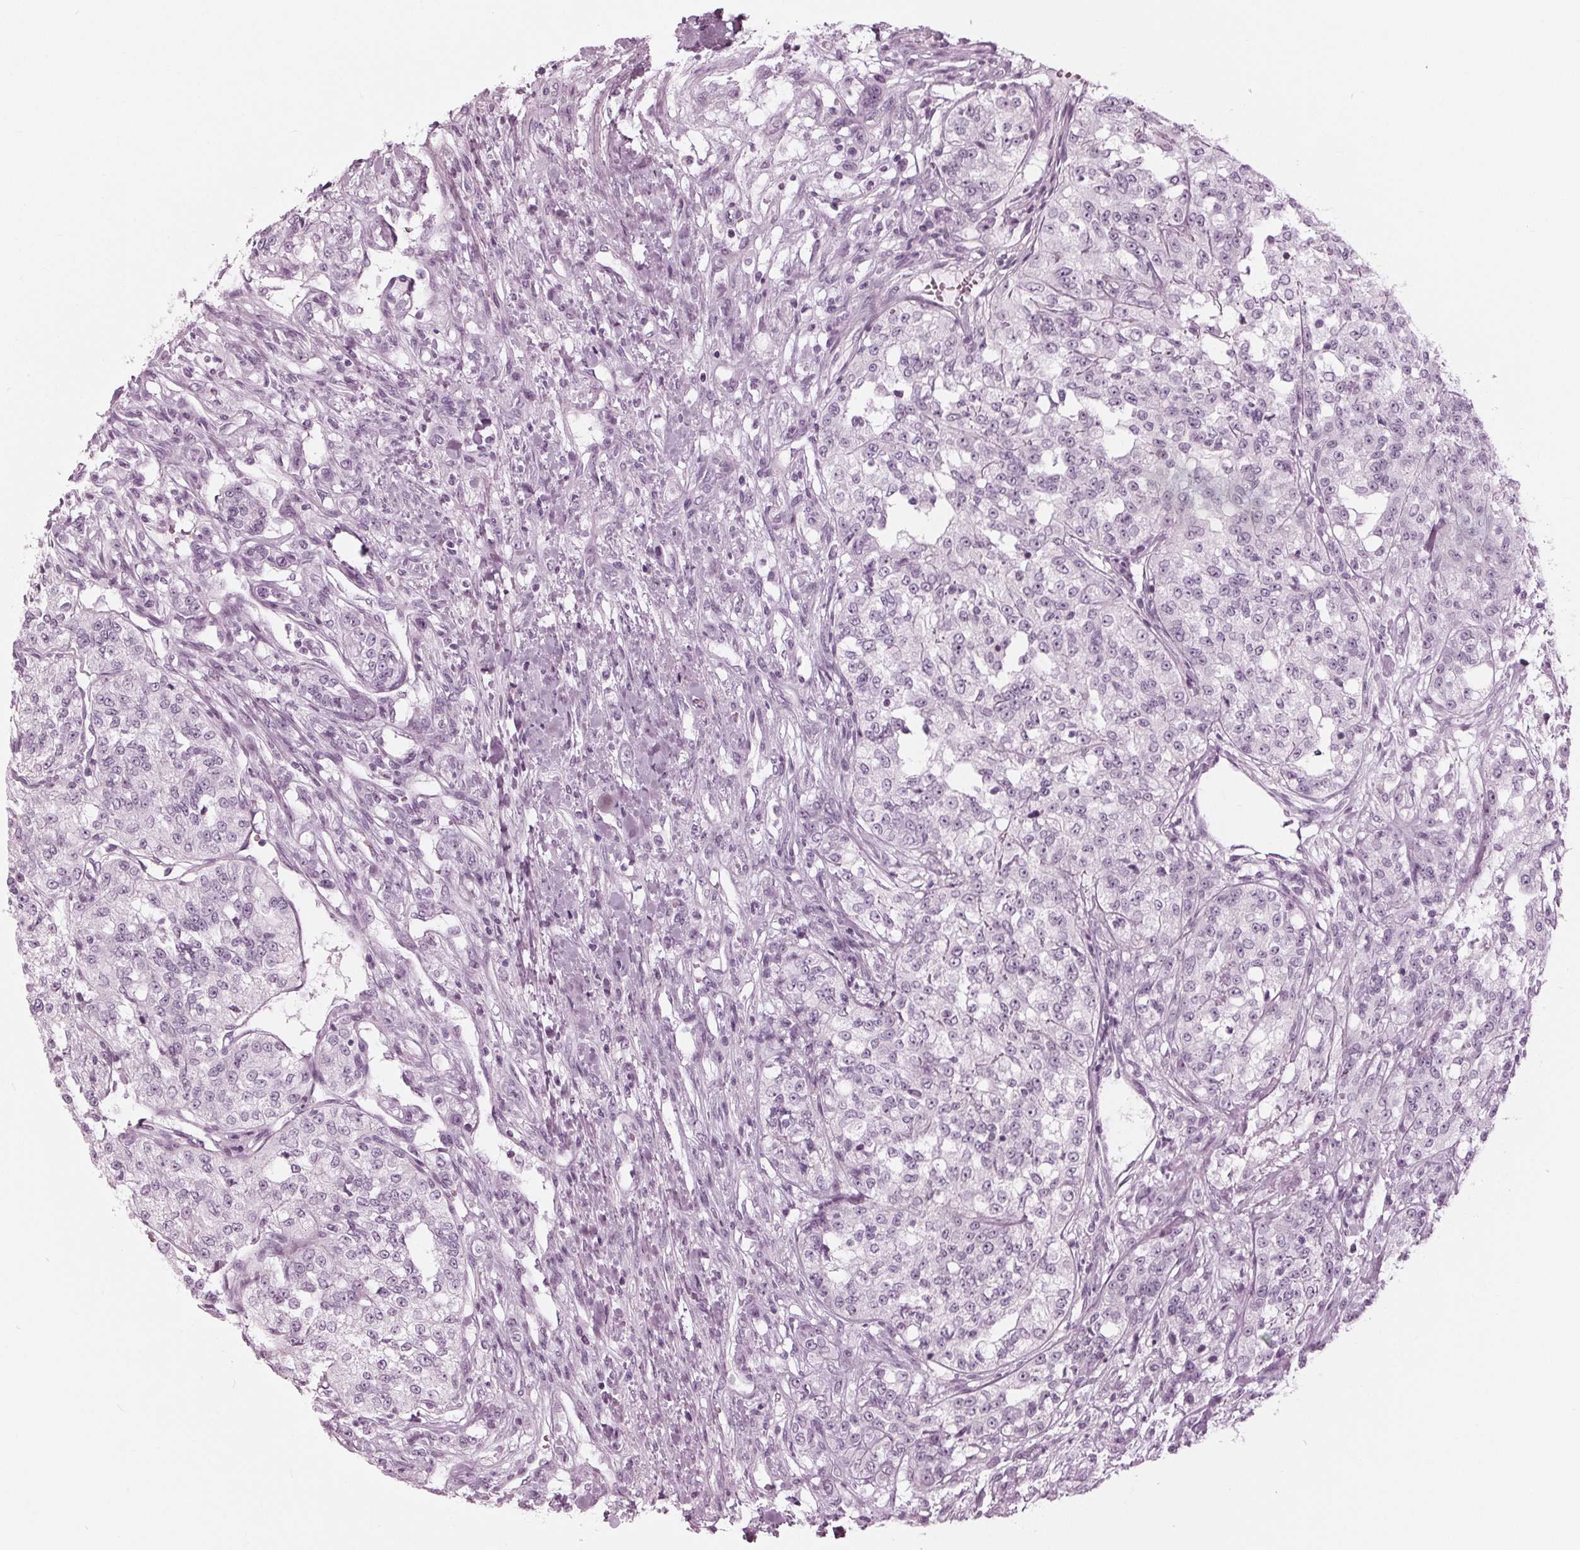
{"staining": {"intensity": "negative", "quantity": "none", "location": "none"}, "tissue": "renal cancer", "cell_type": "Tumor cells", "image_type": "cancer", "snomed": [{"axis": "morphology", "description": "Adenocarcinoma, NOS"}, {"axis": "topography", "description": "Kidney"}], "caption": "Immunohistochemistry (IHC) image of neoplastic tissue: renal cancer stained with DAB (3,3'-diaminobenzidine) shows no significant protein staining in tumor cells.", "gene": "KRT28", "patient": {"sex": "female", "age": 63}}